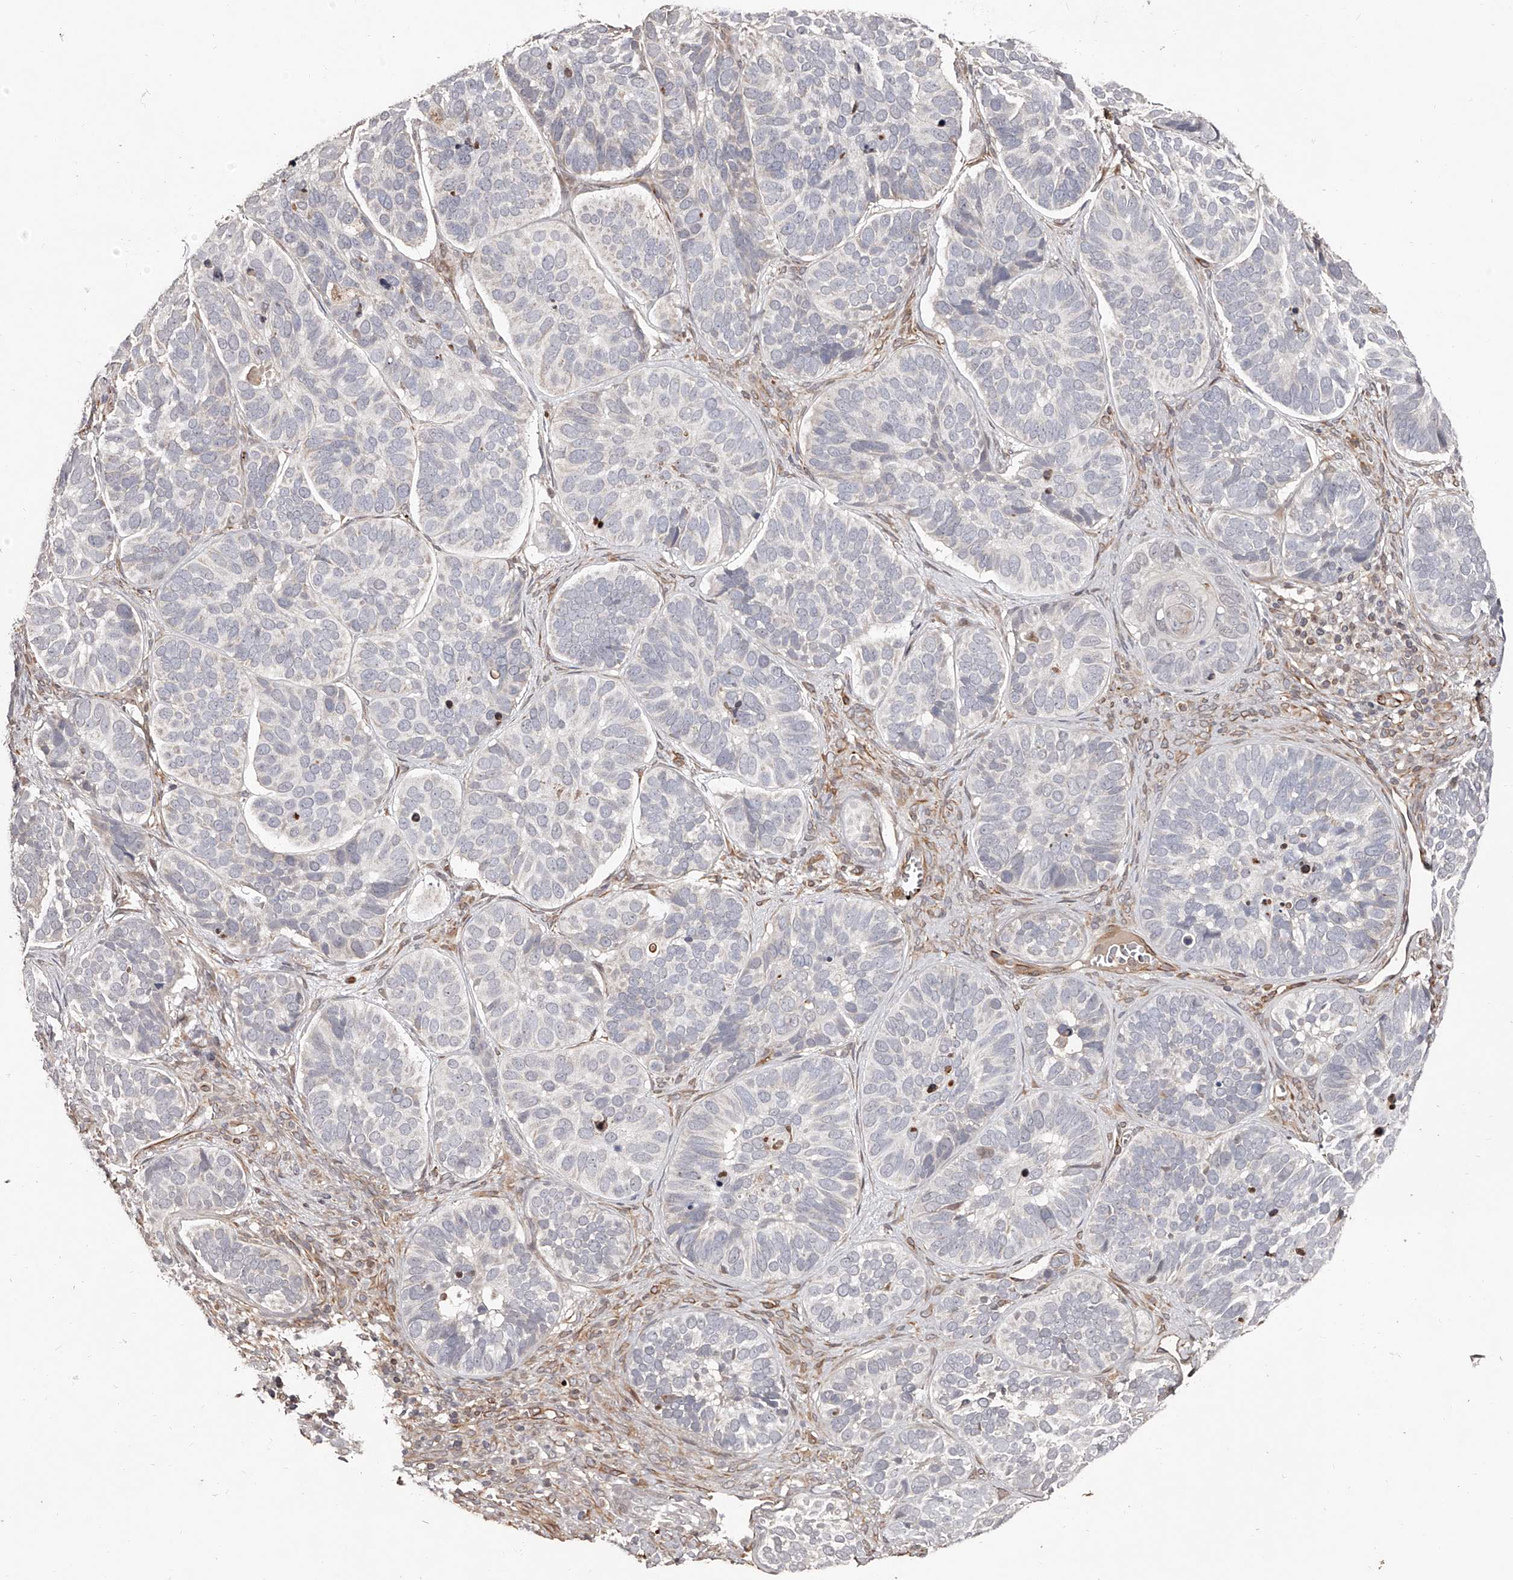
{"staining": {"intensity": "negative", "quantity": "none", "location": "none"}, "tissue": "skin cancer", "cell_type": "Tumor cells", "image_type": "cancer", "snomed": [{"axis": "morphology", "description": "Basal cell carcinoma"}, {"axis": "topography", "description": "Skin"}], "caption": "DAB (3,3'-diaminobenzidine) immunohistochemical staining of human skin basal cell carcinoma reveals no significant positivity in tumor cells.", "gene": "URGCP", "patient": {"sex": "male", "age": 62}}